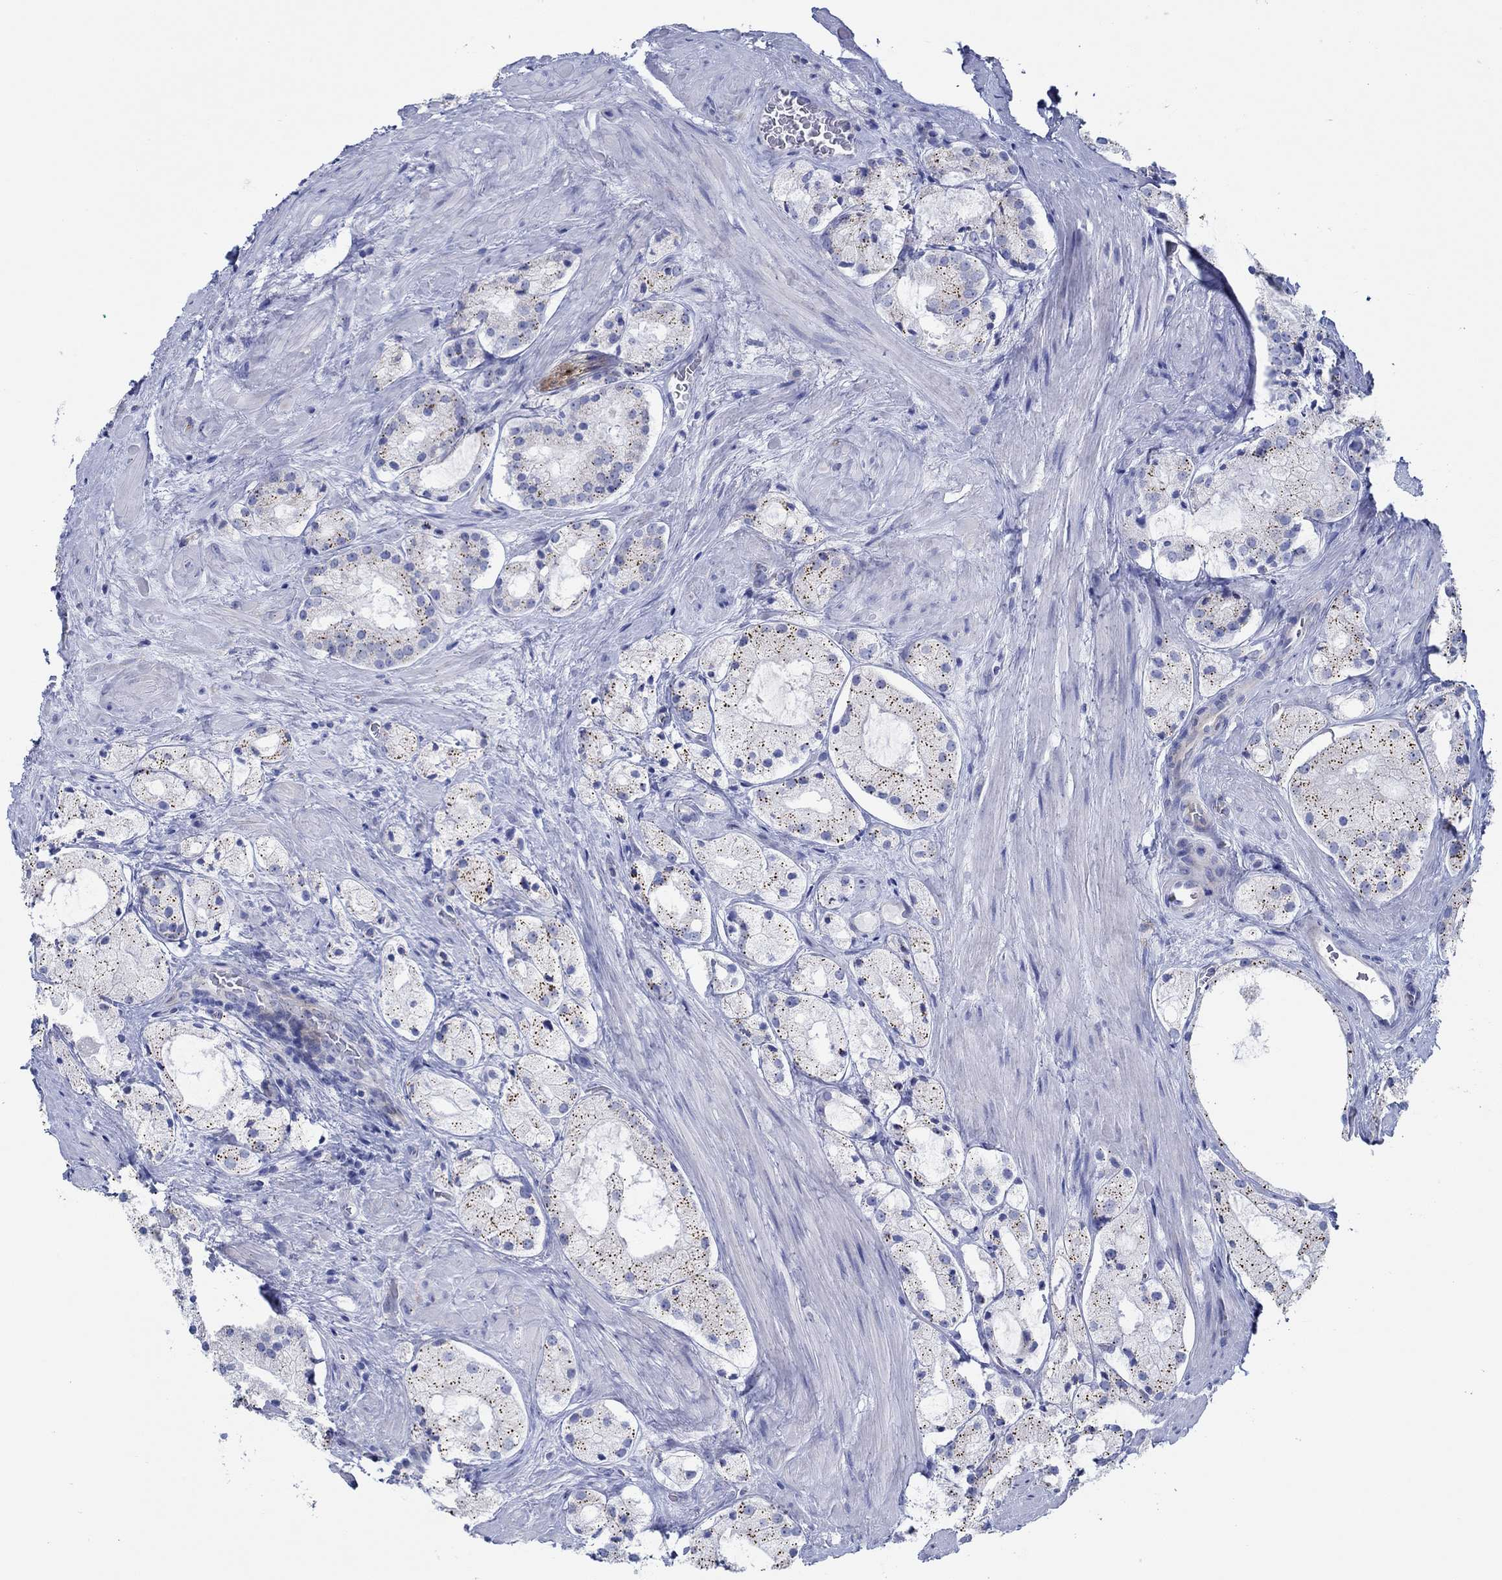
{"staining": {"intensity": "moderate", "quantity": "25%-75%", "location": "cytoplasmic/membranous"}, "tissue": "prostate cancer", "cell_type": "Tumor cells", "image_type": "cancer", "snomed": [{"axis": "morphology", "description": "Adenocarcinoma, NOS"}, {"axis": "morphology", "description": "Adenocarcinoma, High grade"}, {"axis": "topography", "description": "Prostate"}], "caption": "Immunohistochemistry micrograph of neoplastic tissue: human prostate cancer (adenocarcinoma) stained using immunohistochemistry reveals medium levels of moderate protein expression localized specifically in the cytoplasmic/membranous of tumor cells, appearing as a cytoplasmic/membranous brown color.", "gene": "IGFBP6", "patient": {"sex": "male", "age": 64}}